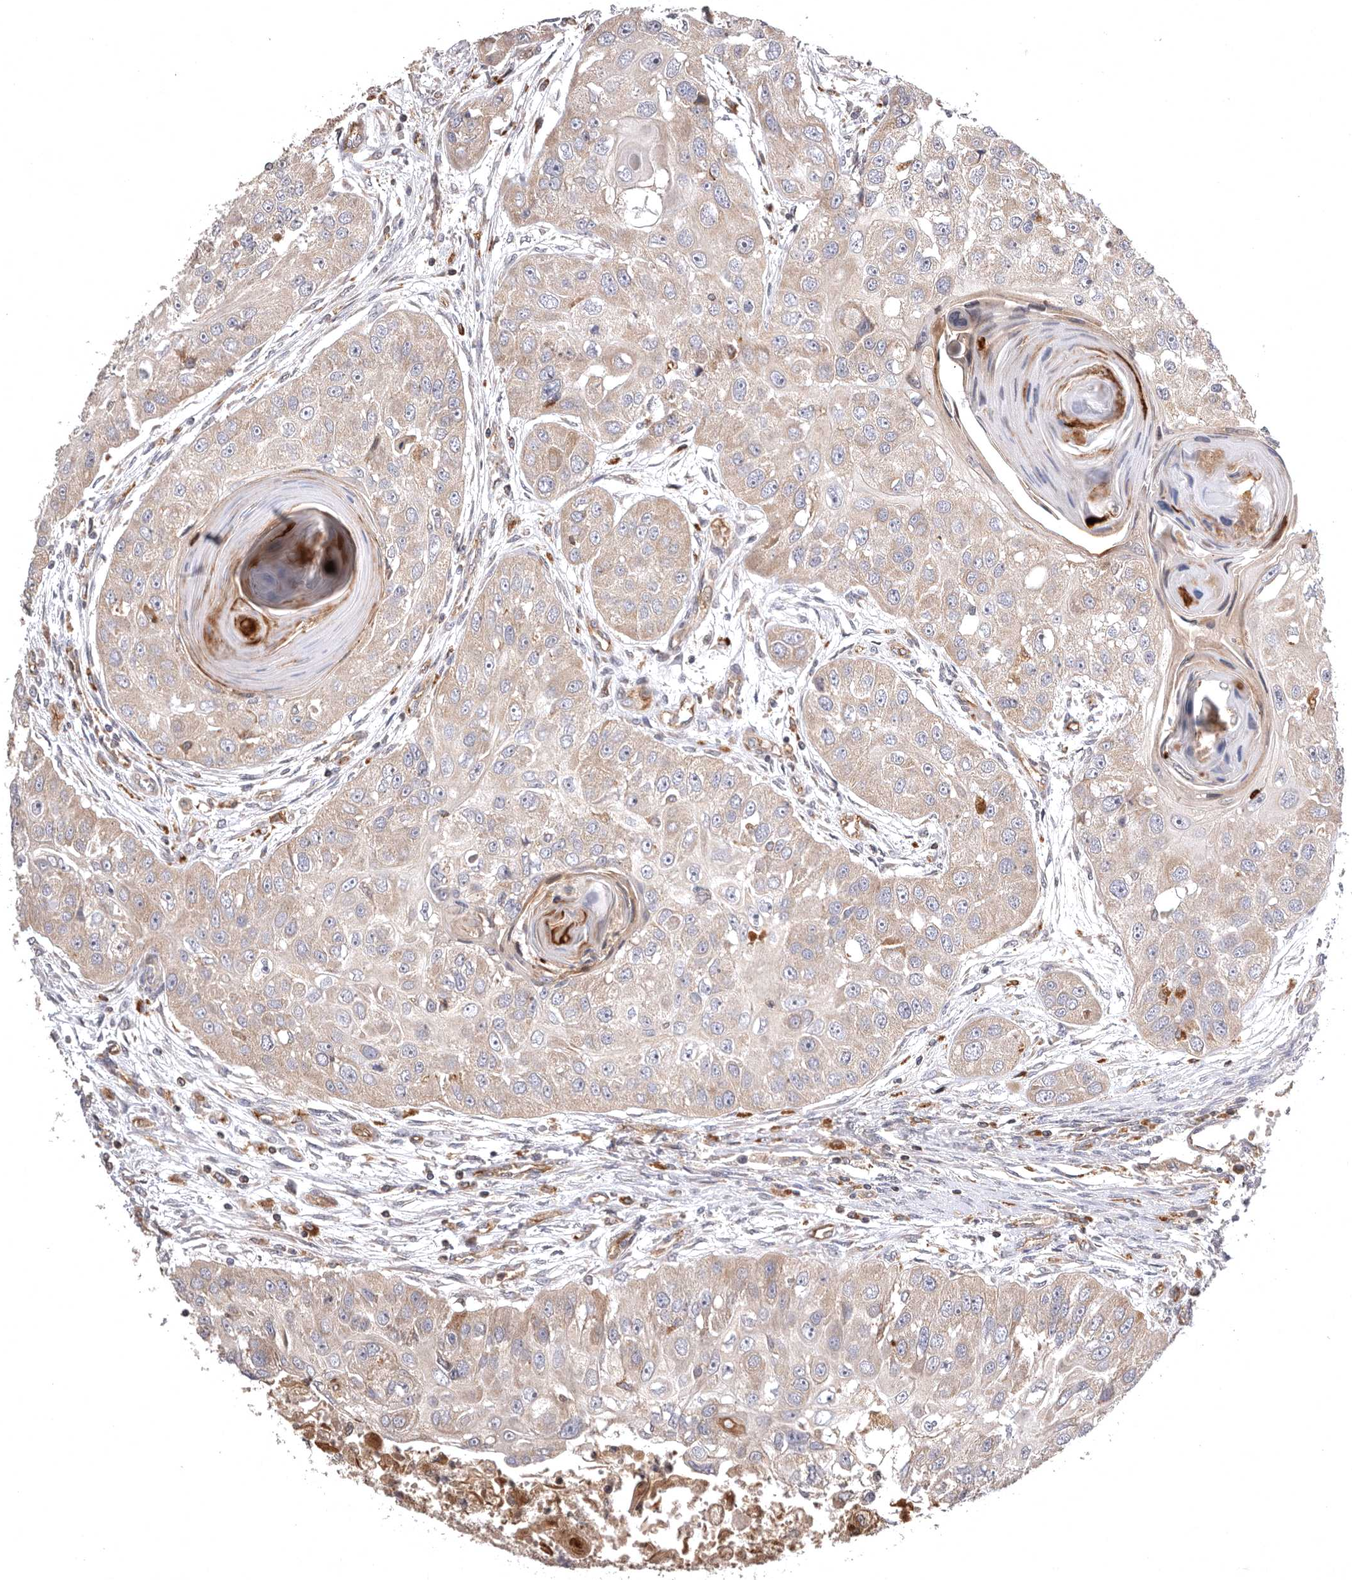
{"staining": {"intensity": "weak", "quantity": ">75%", "location": "cytoplasmic/membranous"}, "tissue": "head and neck cancer", "cell_type": "Tumor cells", "image_type": "cancer", "snomed": [{"axis": "morphology", "description": "Normal tissue, NOS"}, {"axis": "morphology", "description": "Squamous cell carcinoma, NOS"}, {"axis": "topography", "description": "Skeletal muscle"}, {"axis": "topography", "description": "Head-Neck"}], "caption": "Immunohistochemical staining of head and neck squamous cell carcinoma displays weak cytoplasmic/membranous protein positivity in about >75% of tumor cells.", "gene": "ADCY2", "patient": {"sex": "male", "age": 51}}